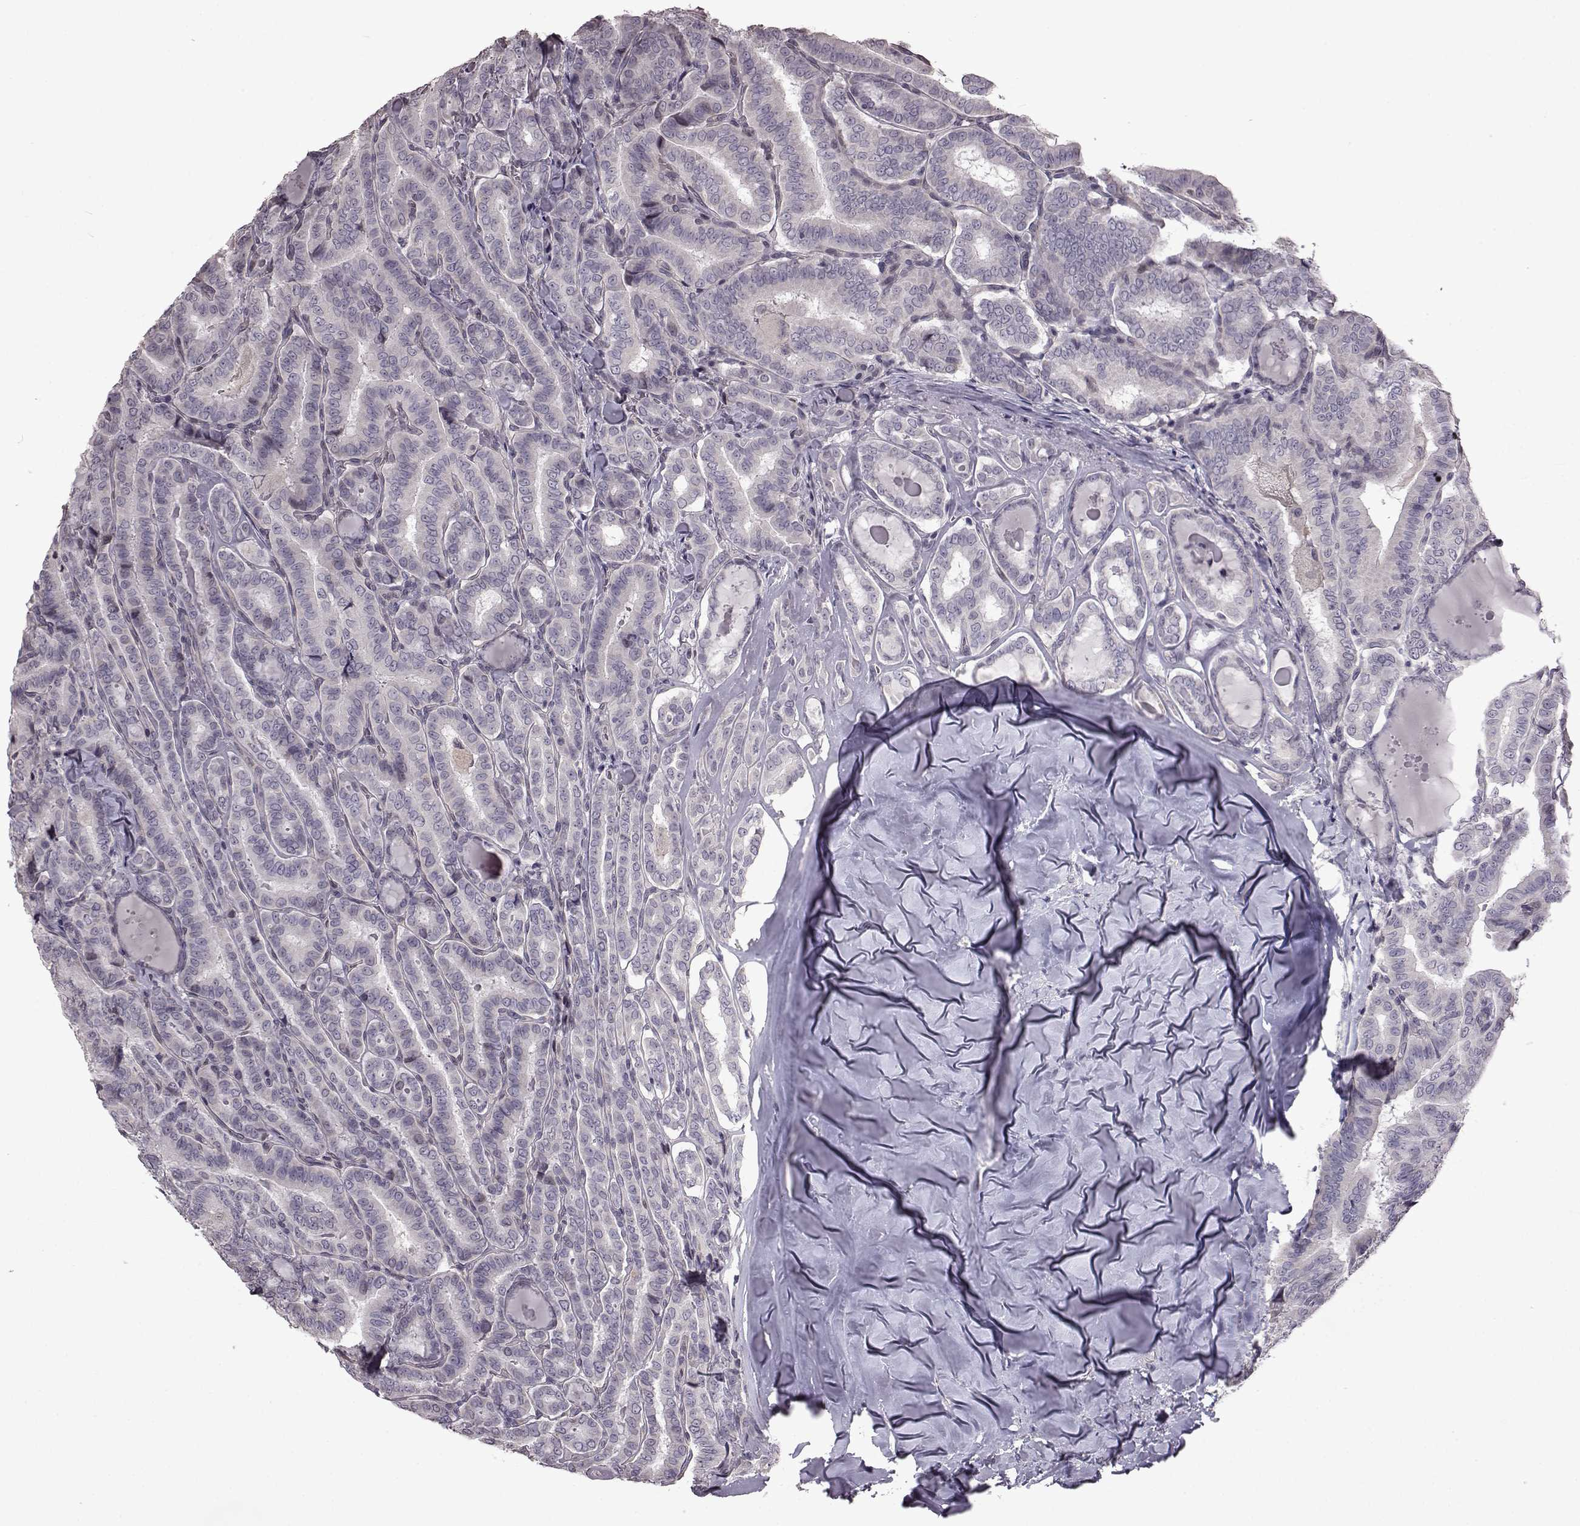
{"staining": {"intensity": "negative", "quantity": "none", "location": "none"}, "tissue": "thyroid cancer", "cell_type": "Tumor cells", "image_type": "cancer", "snomed": [{"axis": "morphology", "description": "Papillary adenocarcinoma, NOS"}, {"axis": "morphology", "description": "Papillary adenoma metastatic"}, {"axis": "topography", "description": "Thyroid gland"}], "caption": "Tumor cells are negative for brown protein staining in thyroid cancer (papillary adenocarcinoma). The staining was performed using DAB (3,3'-diaminobenzidine) to visualize the protein expression in brown, while the nuclei were stained in blue with hematoxylin (Magnification: 20x).", "gene": "GAL", "patient": {"sex": "female", "age": 50}}